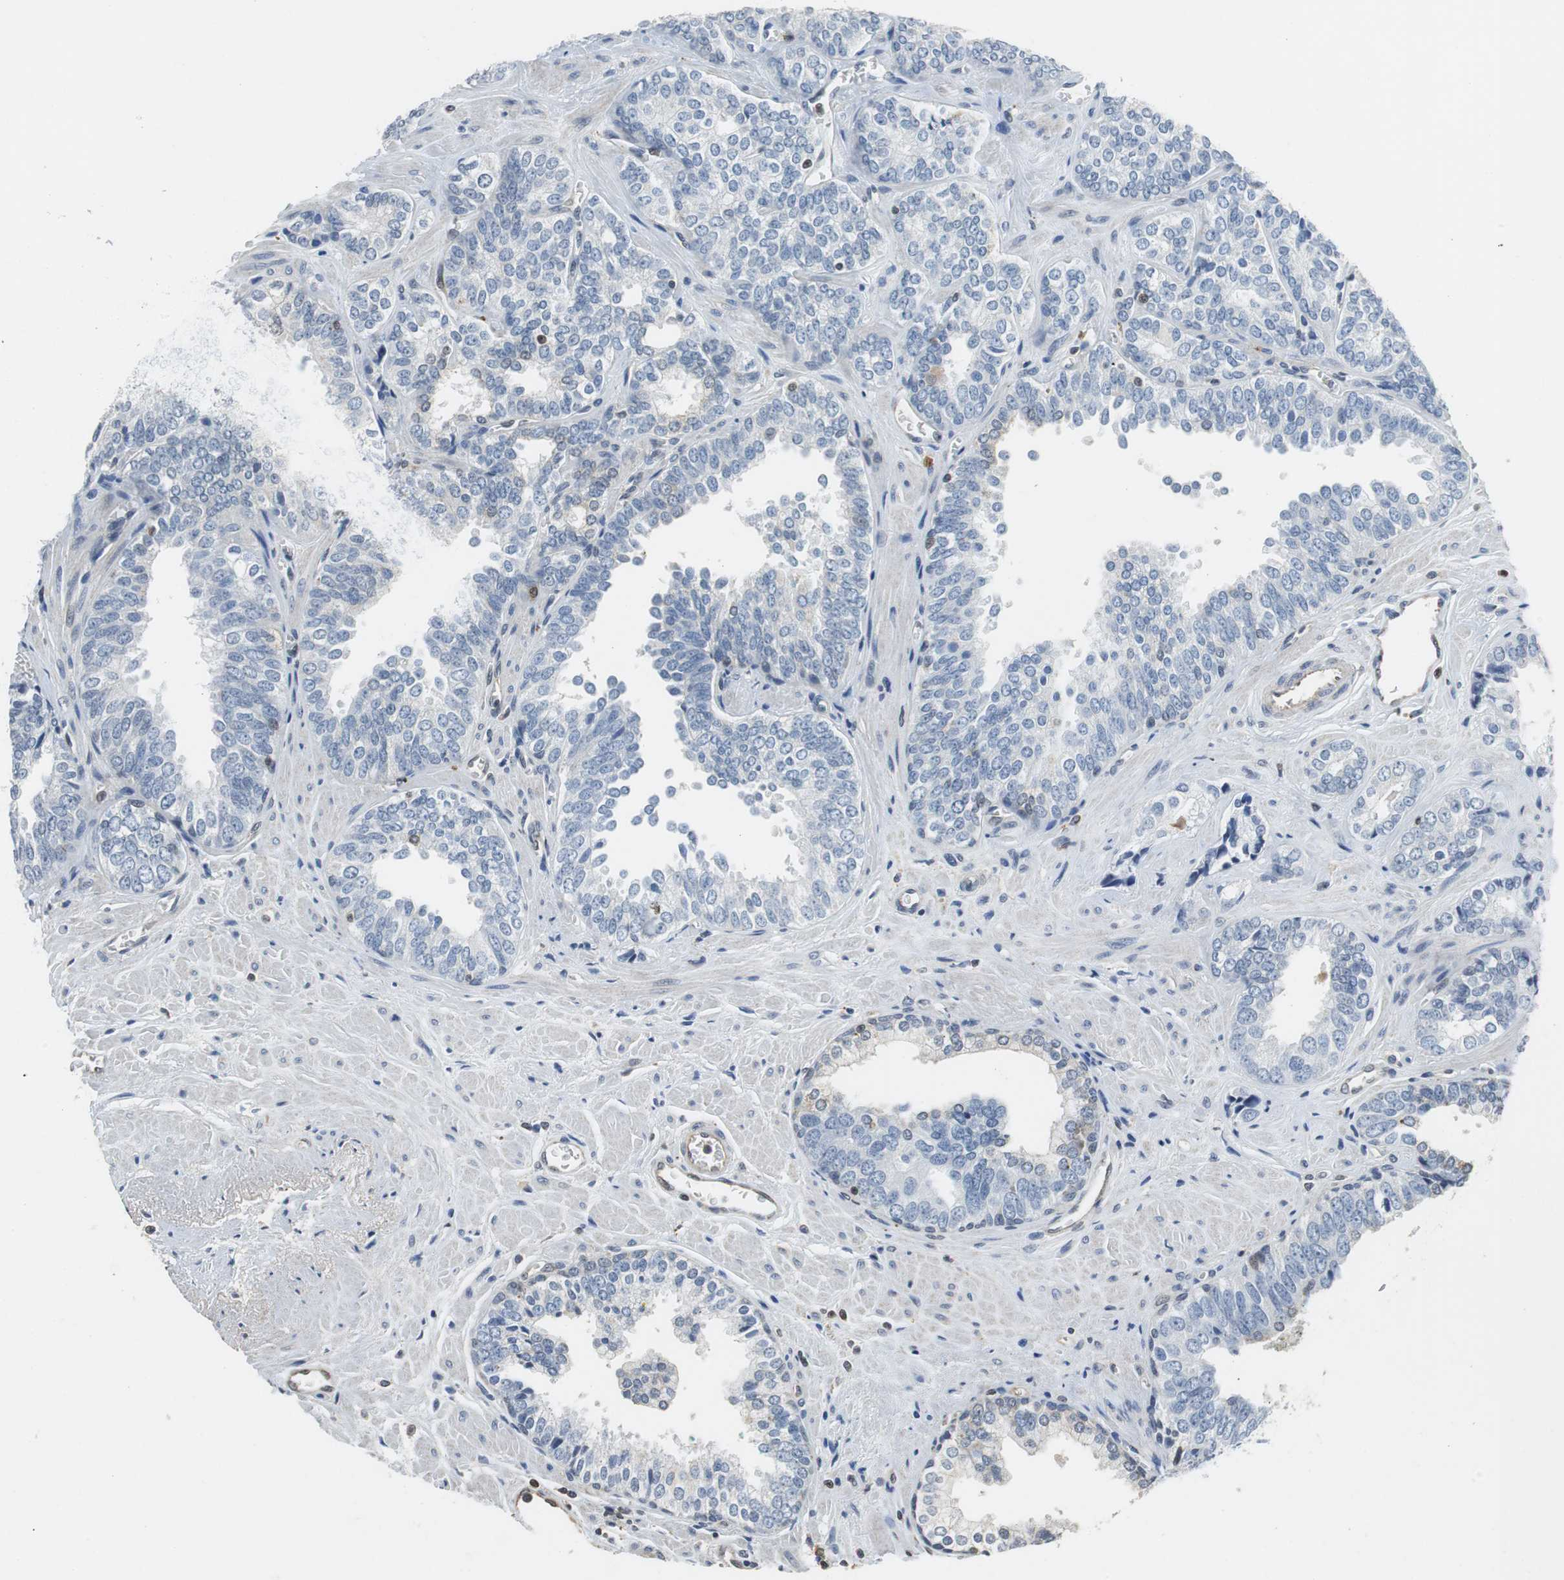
{"staining": {"intensity": "negative", "quantity": "none", "location": "none"}, "tissue": "prostate cancer", "cell_type": "Tumor cells", "image_type": "cancer", "snomed": [{"axis": "morphology", "description": "Adenocarcinoma, High grade"}, {"axis": "topography", "description": "Prostate"}], "caption": "IHC of prostate cancer demonstrates no positivity in tumor cells. (DAB IHC visualized using brightfield microscopy, high magnification).", "gene": "GSDMD", "patient": {"sex": "male", "age": 67}}